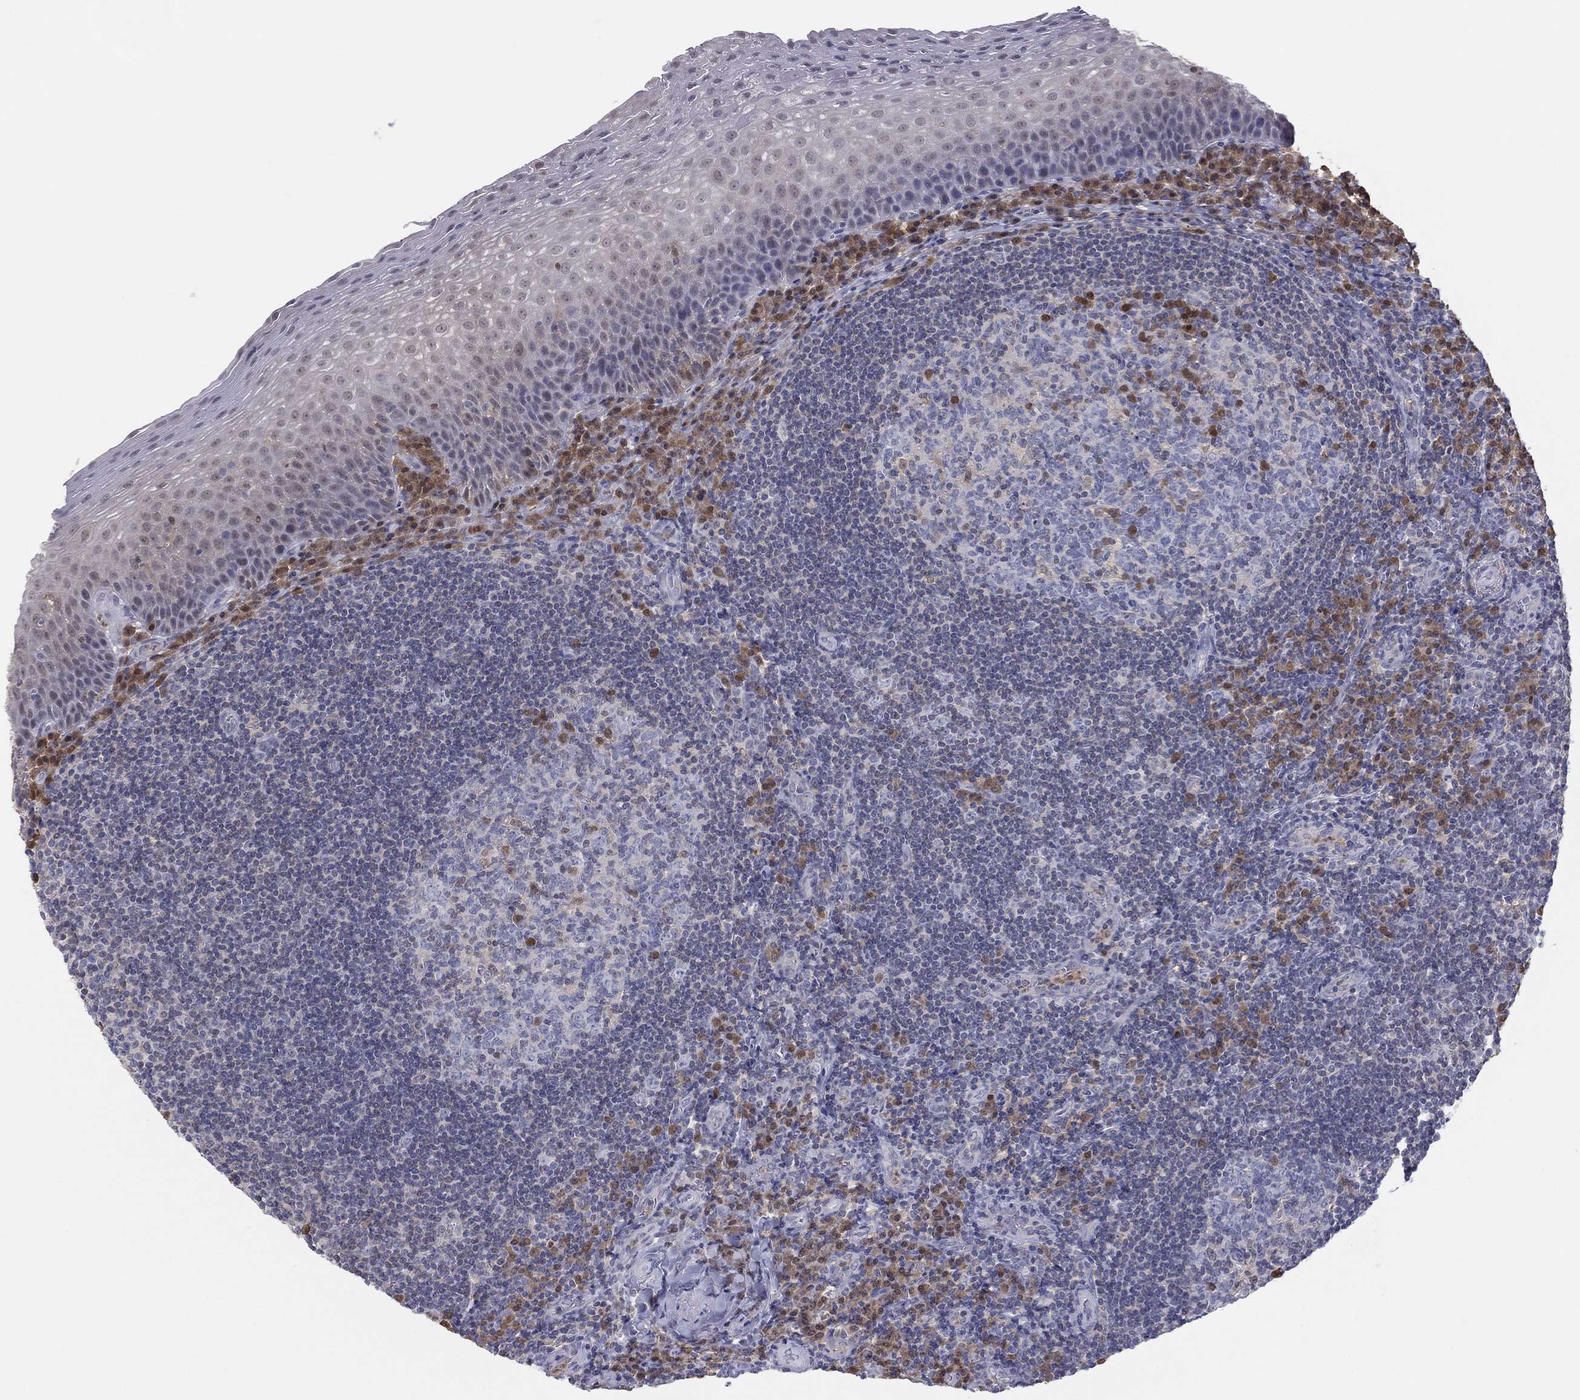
{"staining": {"intensity": "strong", "quantity": "<25%", "location": "cytoplasmic/membranous,nuclear"}, "tissue": "tonsil", "cell_type": "Germinal center cells", "image_type": "normal", "snomed": [{"axis": "morphology", "description": "Normal tissue, NOS"}, {"axis": "morphology", "description": "Inflammation, NOS"}, {"axis": "topography", "description": "Tonsil"}], "caption": "Immunohistochemistry (IHC) of normal tonsil reveals medium levels of strong cytoplasmic/membranous,nuclear expression in approximately <25% of germinal center cells.", "gene": "PDXK", "patient": {"sex": "female", "age": 31}}